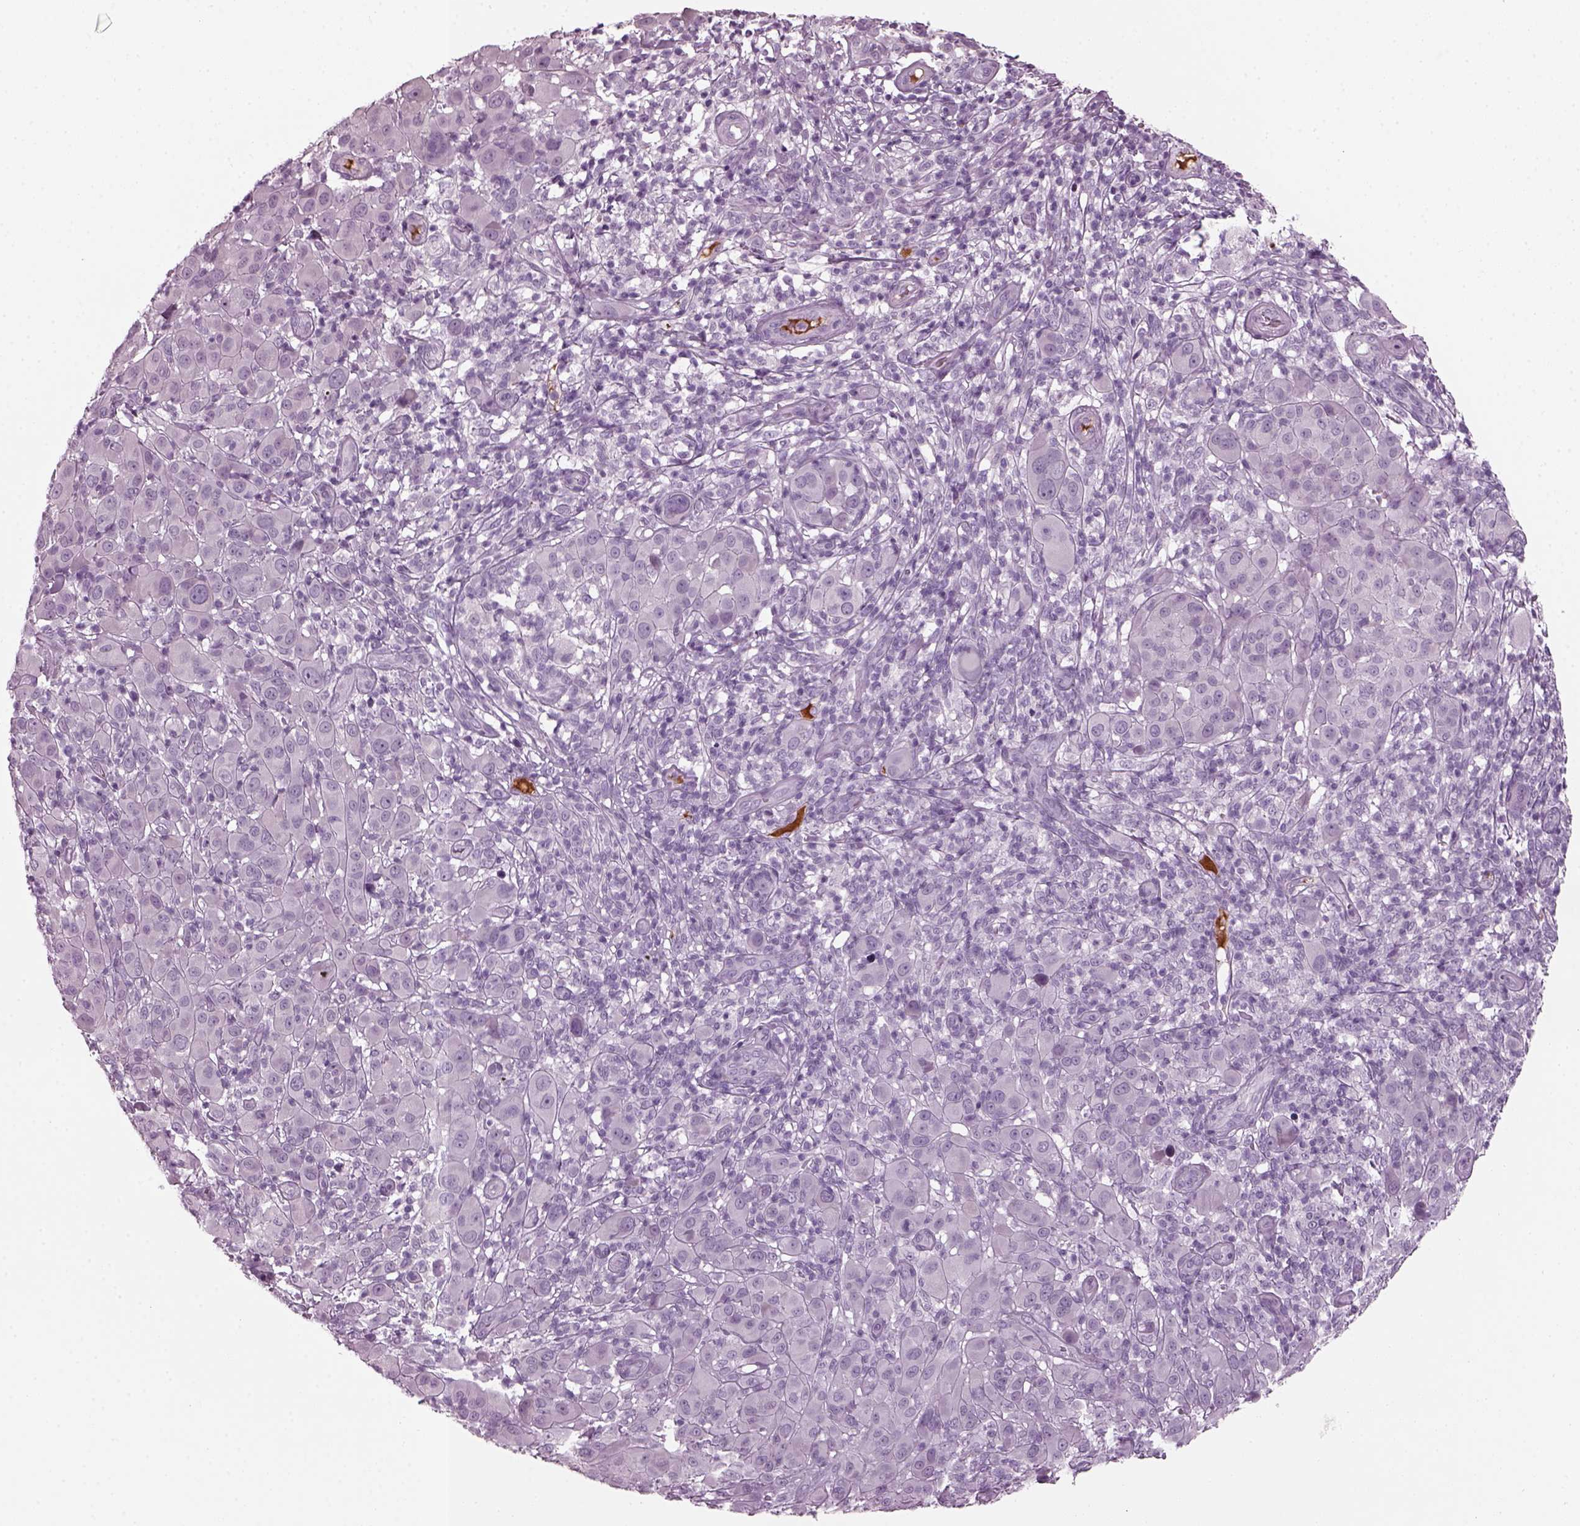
{"staining": {"intensity": "negative", "quantity": "none", "location": "none"}, "tissue": "melanoma", "cell_type": "Tumor cells", "image_type": "cancer", "snomed": [{"axis": "morphology", "description": "Malignant melanoma, NOS"}, {"axis": "topography", "description": "Skin"}], "caption": "Immunohistochemical staining of melanoma exhibits no significant positivity in tumor cells.", "gene": "DPYSL5", "patient": {"sex": "female", "age": 87}}